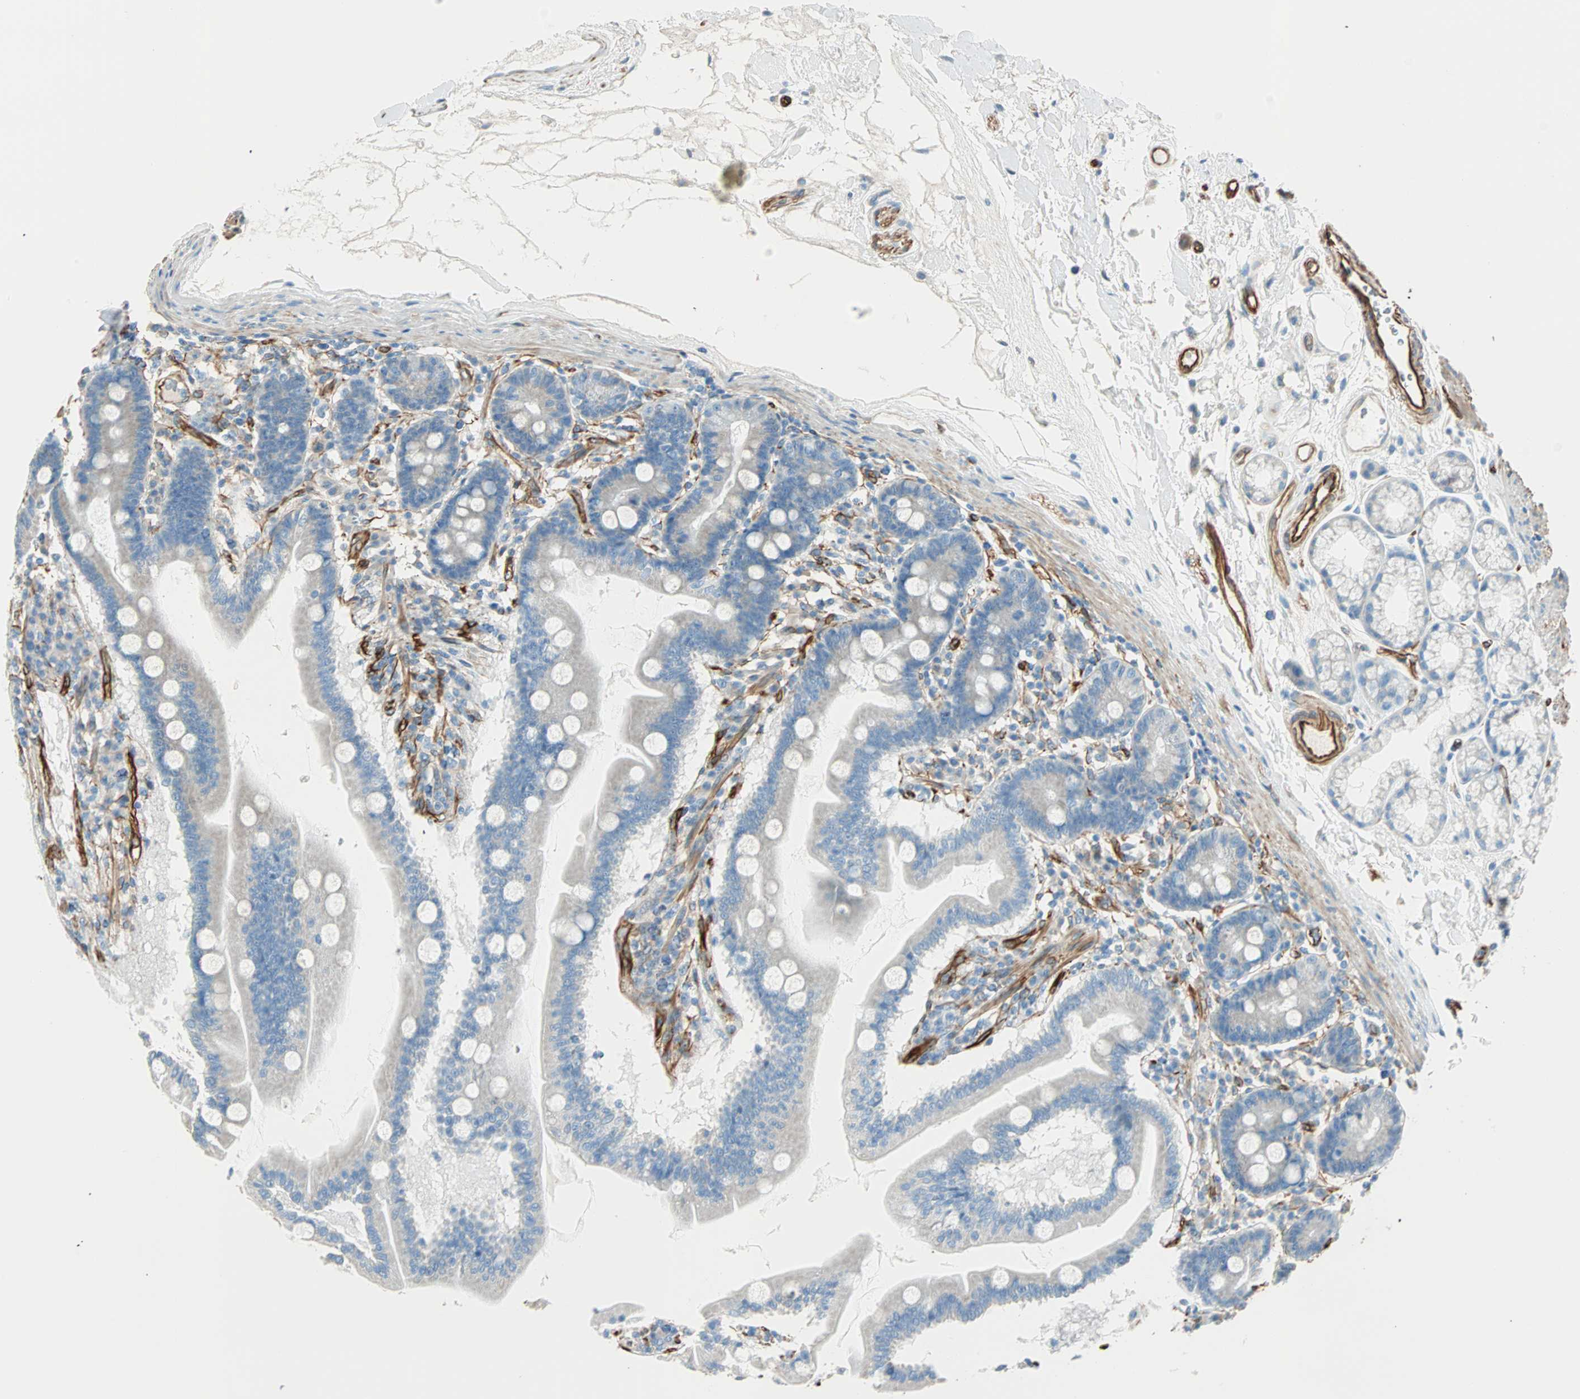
{"staining": {"intensity": "weak", "quantity": "<25%", "location": "cytoplasmic/membranous"}, "tissue": "duodenum", "cell_type": "Glandular cells", "image_type": "normal", "snomed": [{"axis": "morphology", "description": "Normal tissue, NOS"}, {"axis": "topography", "description": "Duodenum"}], "caption": "This is an immunohistochemistry image of benign duodenum. There is no positivity in glandular cells.", "gene": "NES", "patient": {"sex": "female", "age": 64}}